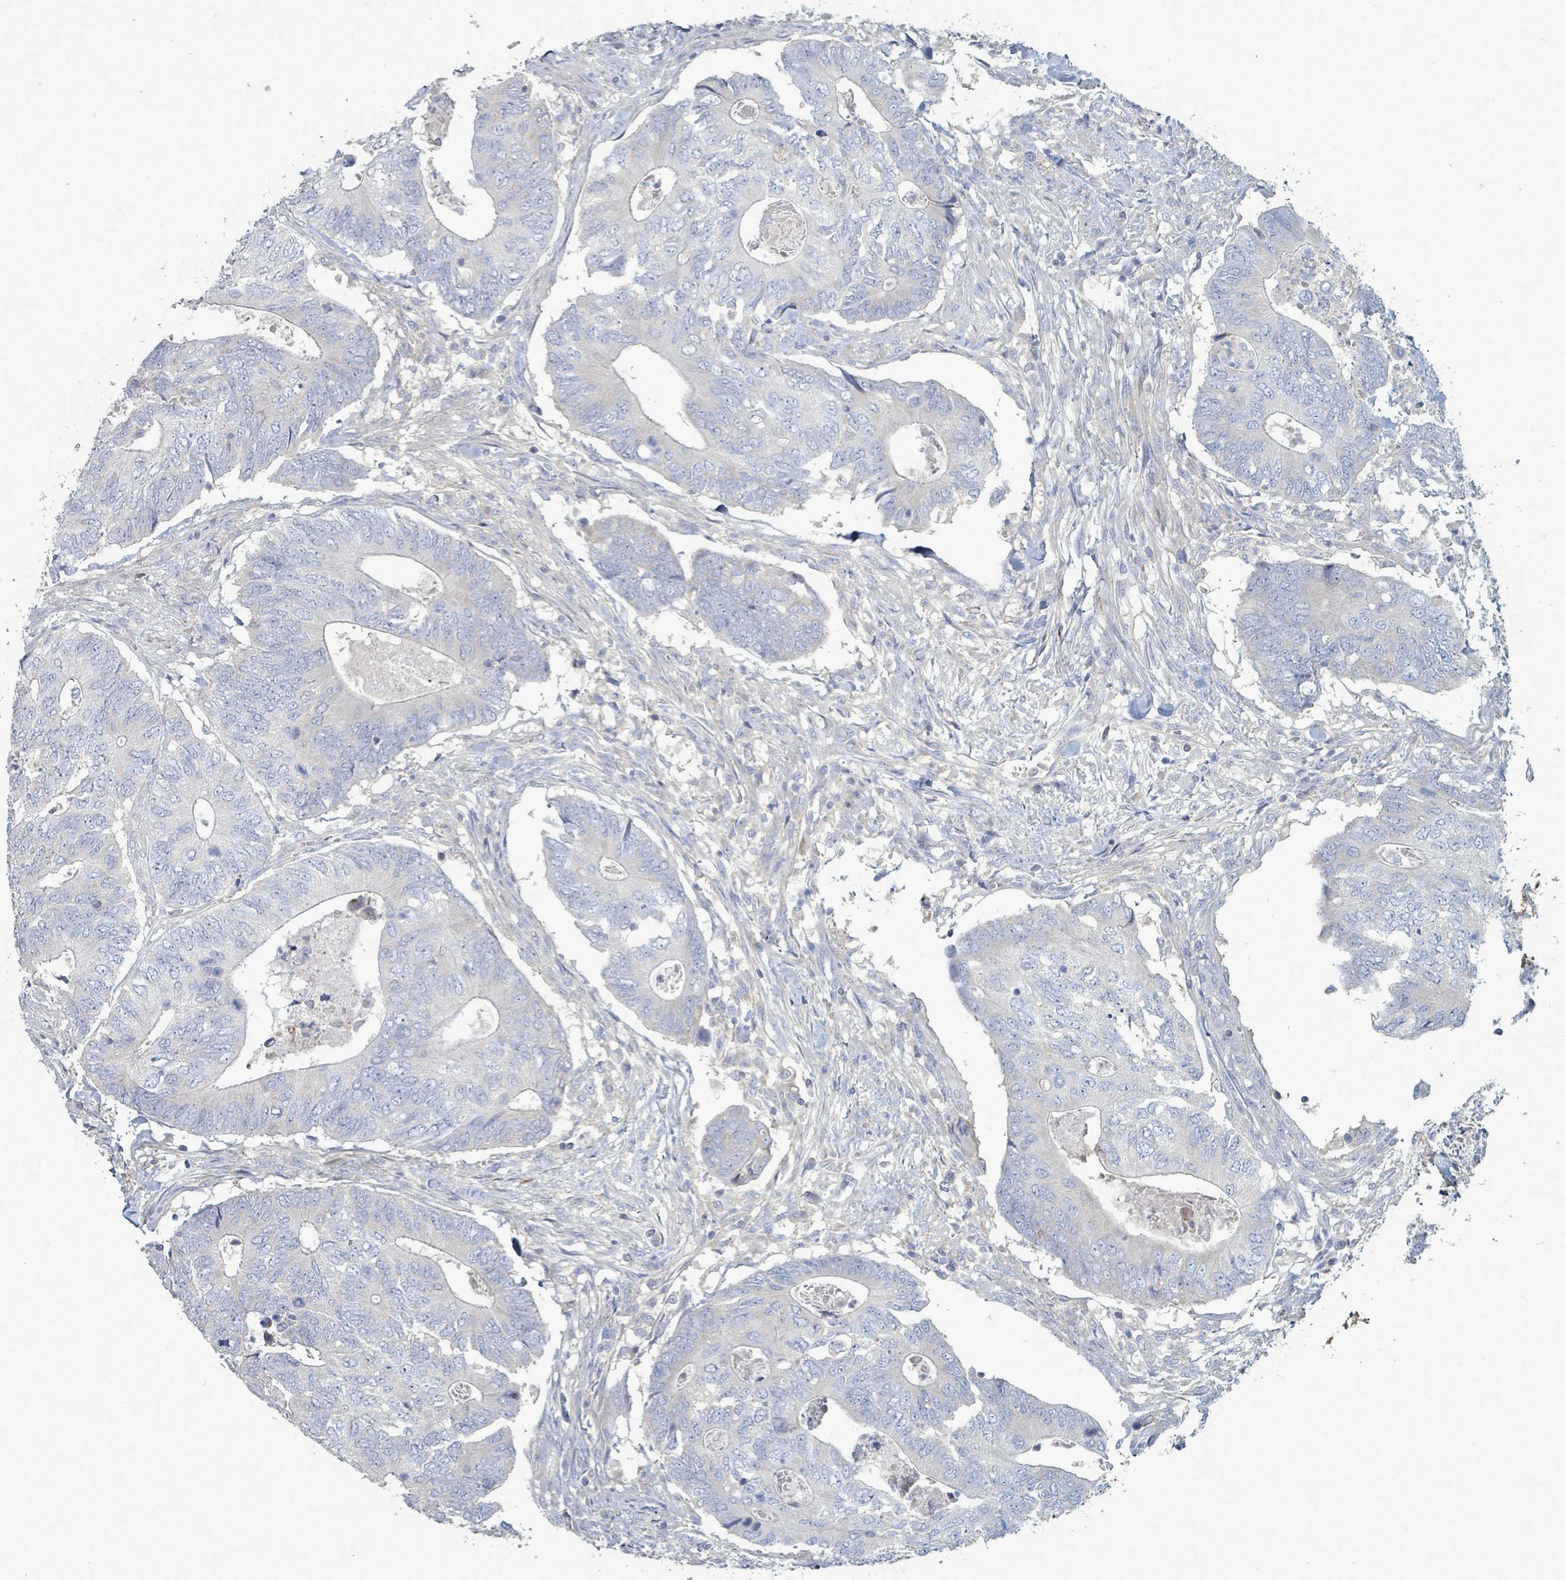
{"staining": {"intensity": "negative", "quantity": "none", "location": "none"}, "tissue": "colorectal cancer", "cell_type": "Tumor cells", "image_type": "cancer", "snomed": [{"axis": "morphology", "description": "Adenocarcinoma, NOS"}, {"axis": "topography", "description": "Colon"}], "caption": "Tumor cells are negative for brown protein staining in colorectal adenocarcinoma.", "gene": "ARGFX", "patient": {"sex": "male", "age": 87}}